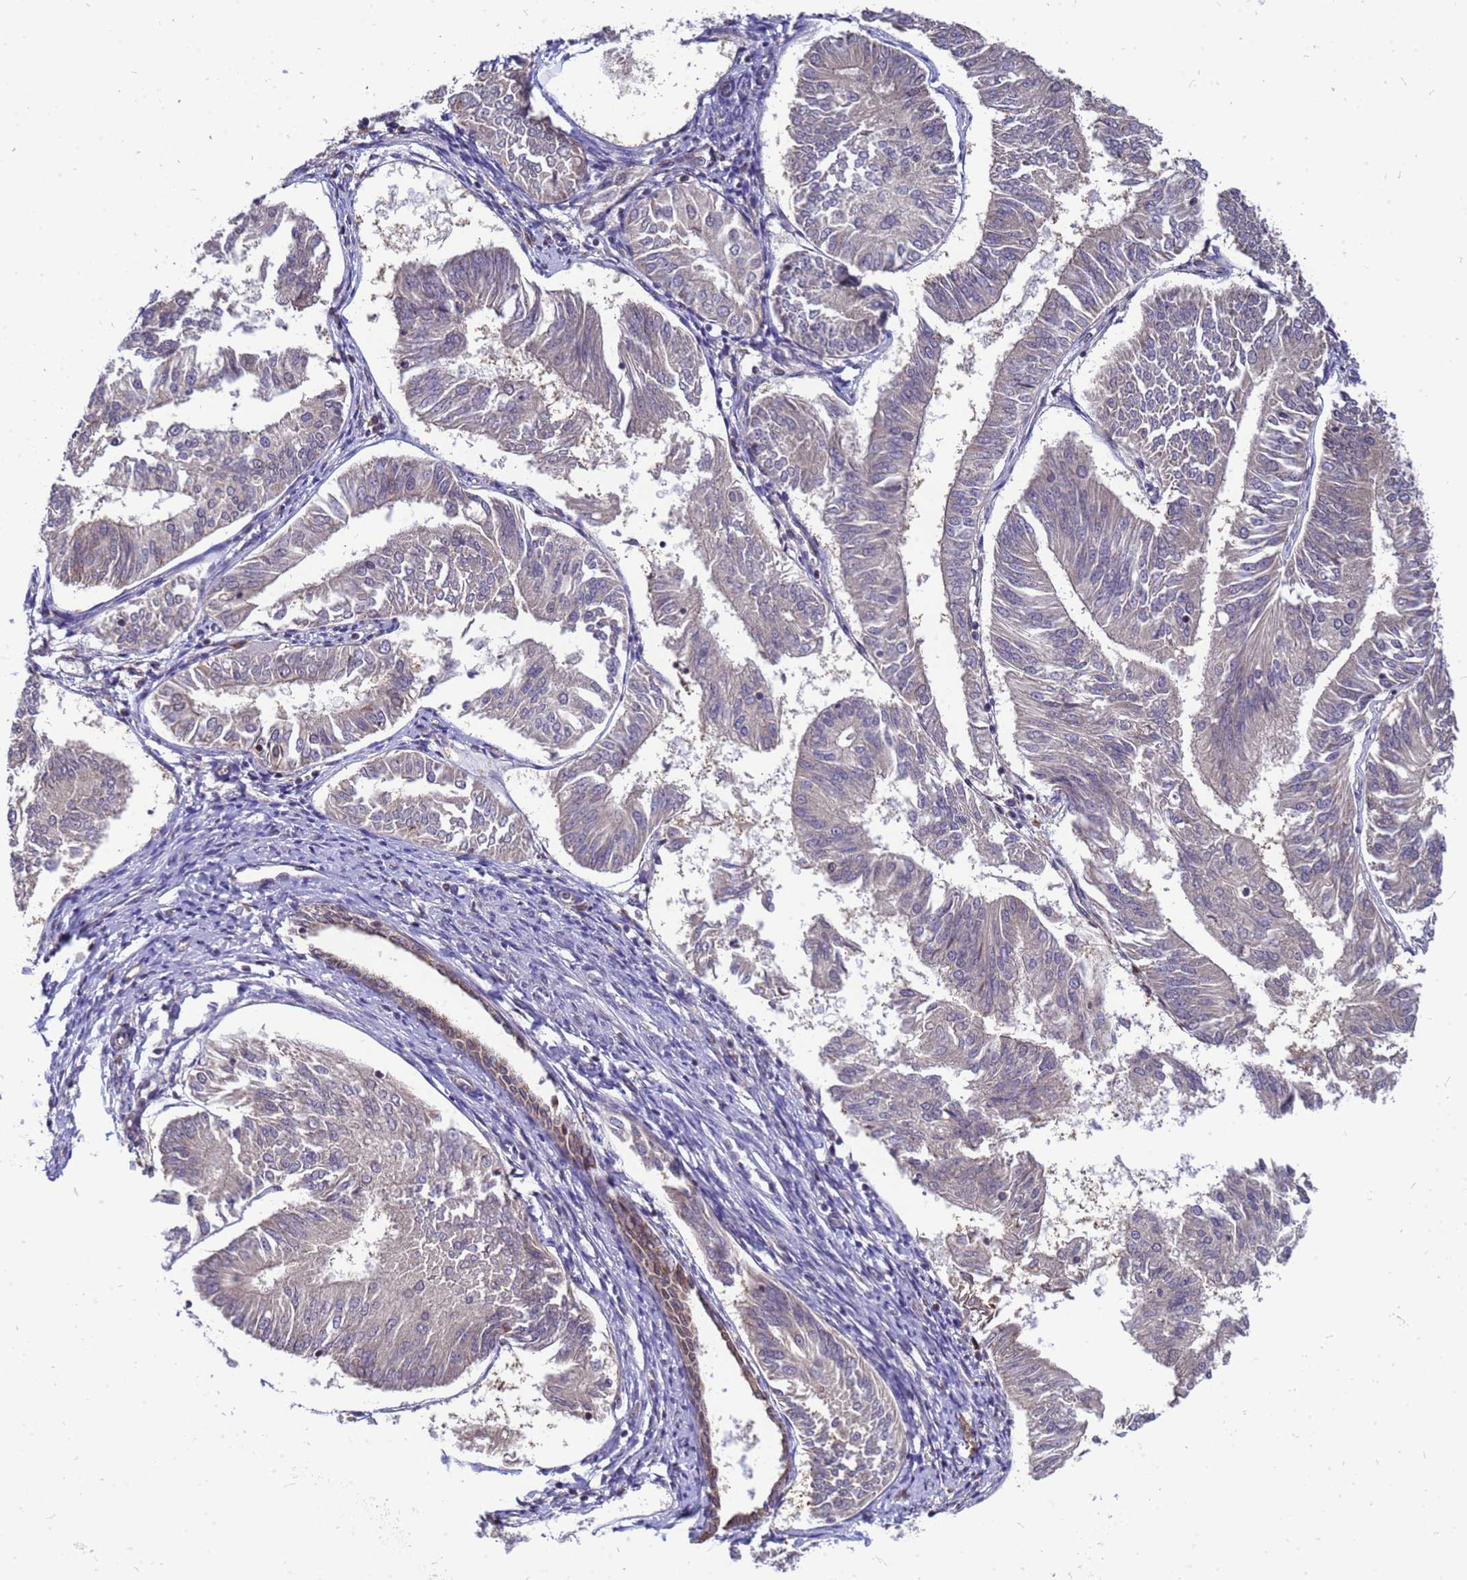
{"staining": {"intensity": "negative", "quantity": "none", "location": "none"}, "tissue": "endometrial cancer", "cell_type": "Tumor cells", "image_type": "cancer", "snomed": [{"axis": "morphology", "description": "Adenocarcinoma, NOS"}, {"axis": "topography", "description": "Endometrium"}], "caption": "Immunohistochemistry micrograph of neoplastic tissue: human endometrial adenocarcinoma stained with DAB reveals no significant protein staining in tumor cells.", "gene": "CMC4", "patient": {"sex": "female", "age": 58}}